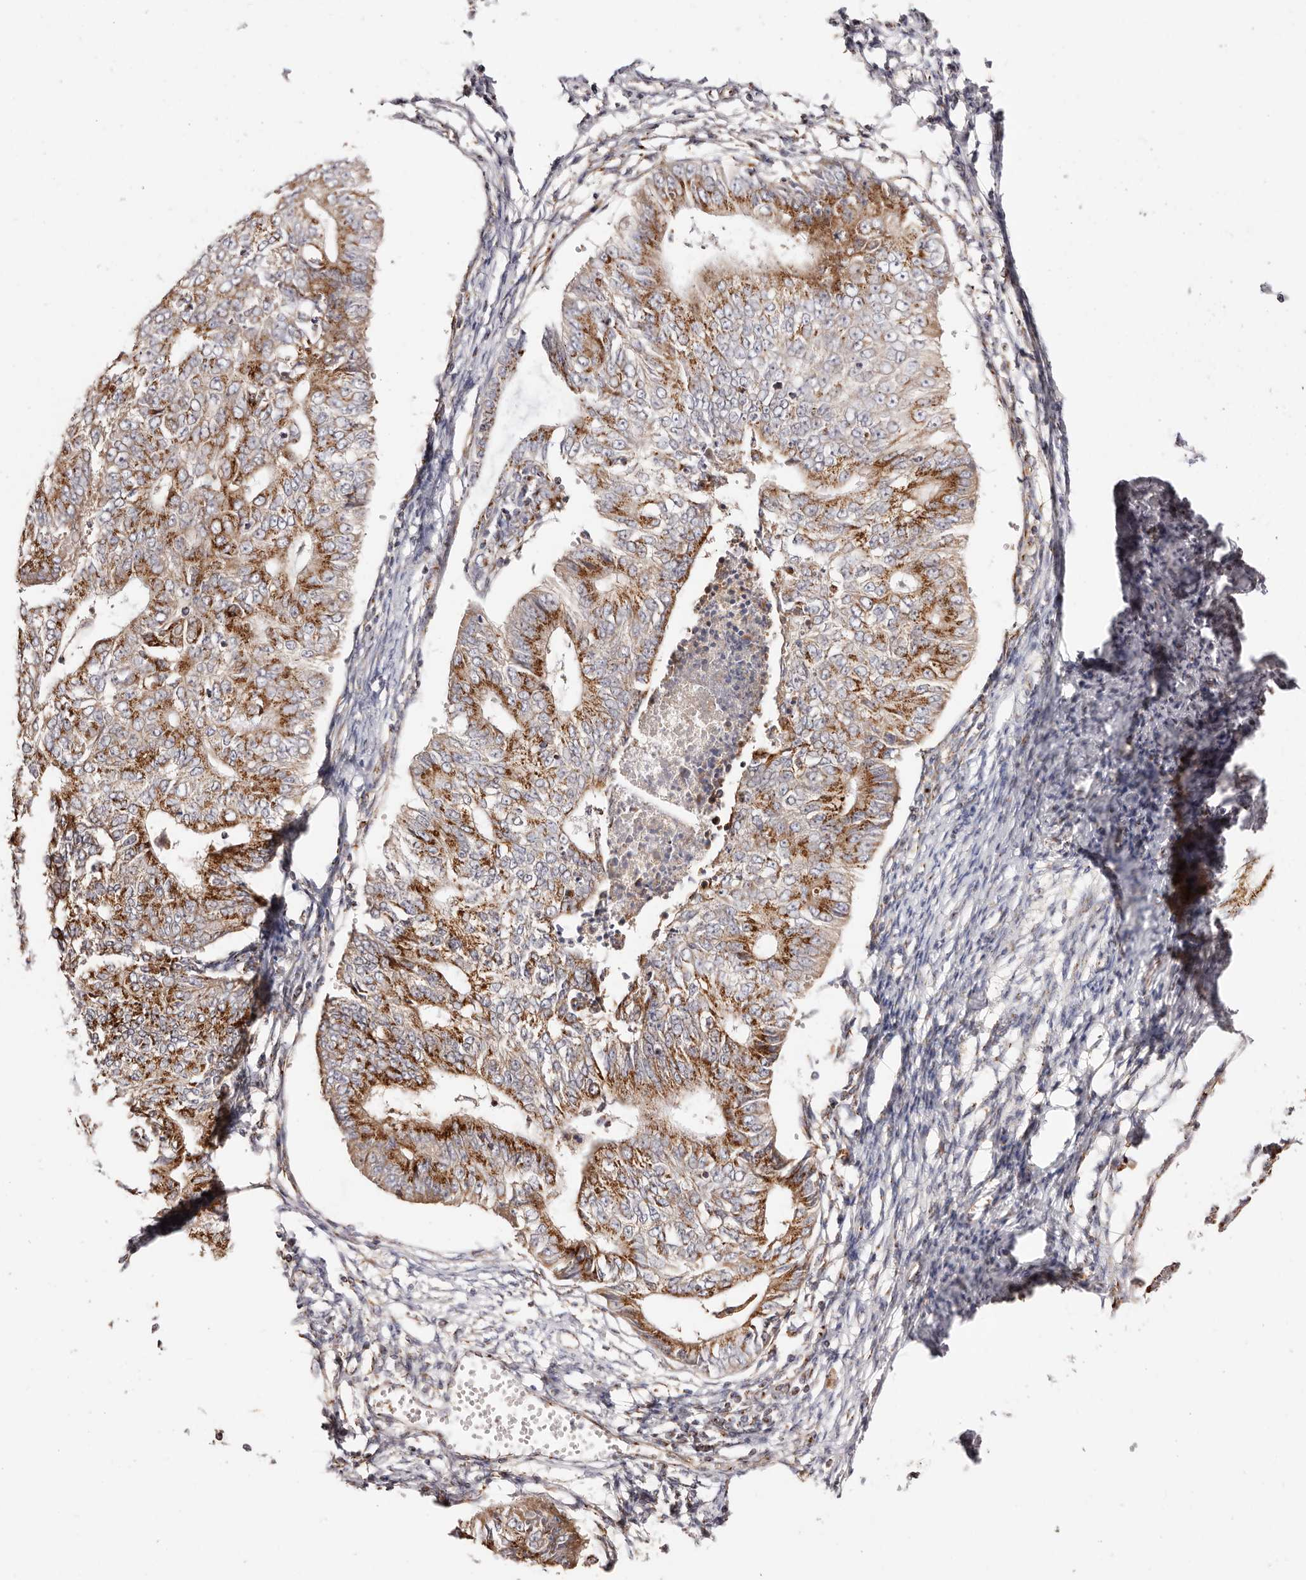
{"staining": {"intensity": "strong", "quantity": ">75%", "location": "cytoplasmic/membranous"}, "tissue": "endometrial cancer", "cell_type": "Tumor cells", "image_type": "cancer", "snomed": [{"axis": "morphology", "description": "Adenocarcinoma, NOS"}, {"axis": "topography", "description": "Endometrium"}], "caption": "IHC histopathology image of endometrial adenocarcinoma stained for a protein (brown), which demonstrates high levels of strong cytoplasmic/membranous positivity in about >75% of tumor cells.", "gene": "MAPK6", "patient": {"sex": "female", "age": 32}}